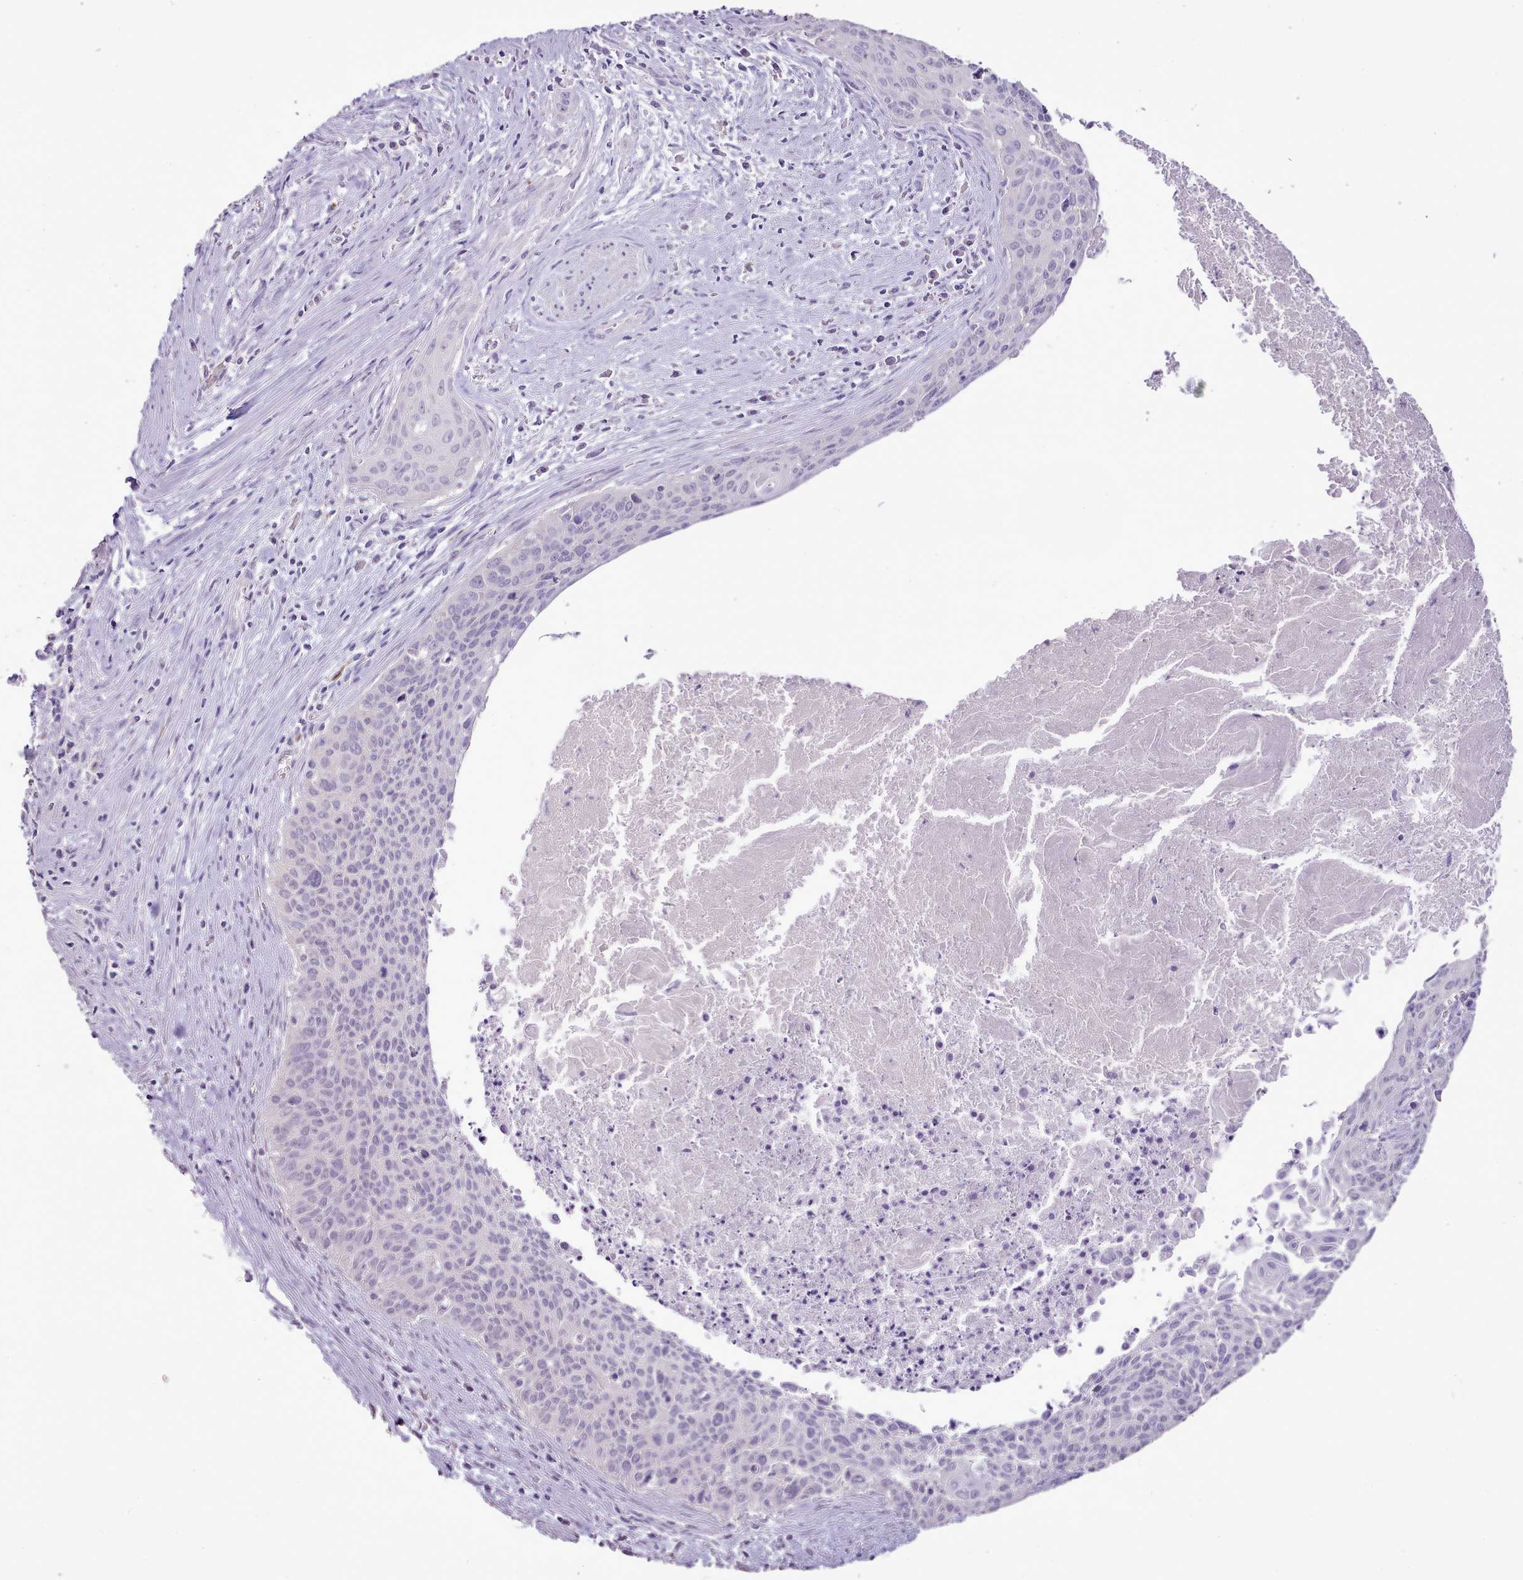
{"staining": {"intensity": "negative", "quantity": "none", "location": "none"}, "tissue": "cervical cancer", "cell_type": "Tumor cells", "image_type": "cancer", "snomed": [{"axis": "morphology", "description": "Squamous cell carcinoma, NOS"}, {"axis": "topography", "description": "Cervix"}], "caption": "Tumor cells are negative for brown protein staining in cervical cancer (squamous cell carcinoma).", "gene": "BLOC1S2", "patient": {"sex": "female", "age": 55}}